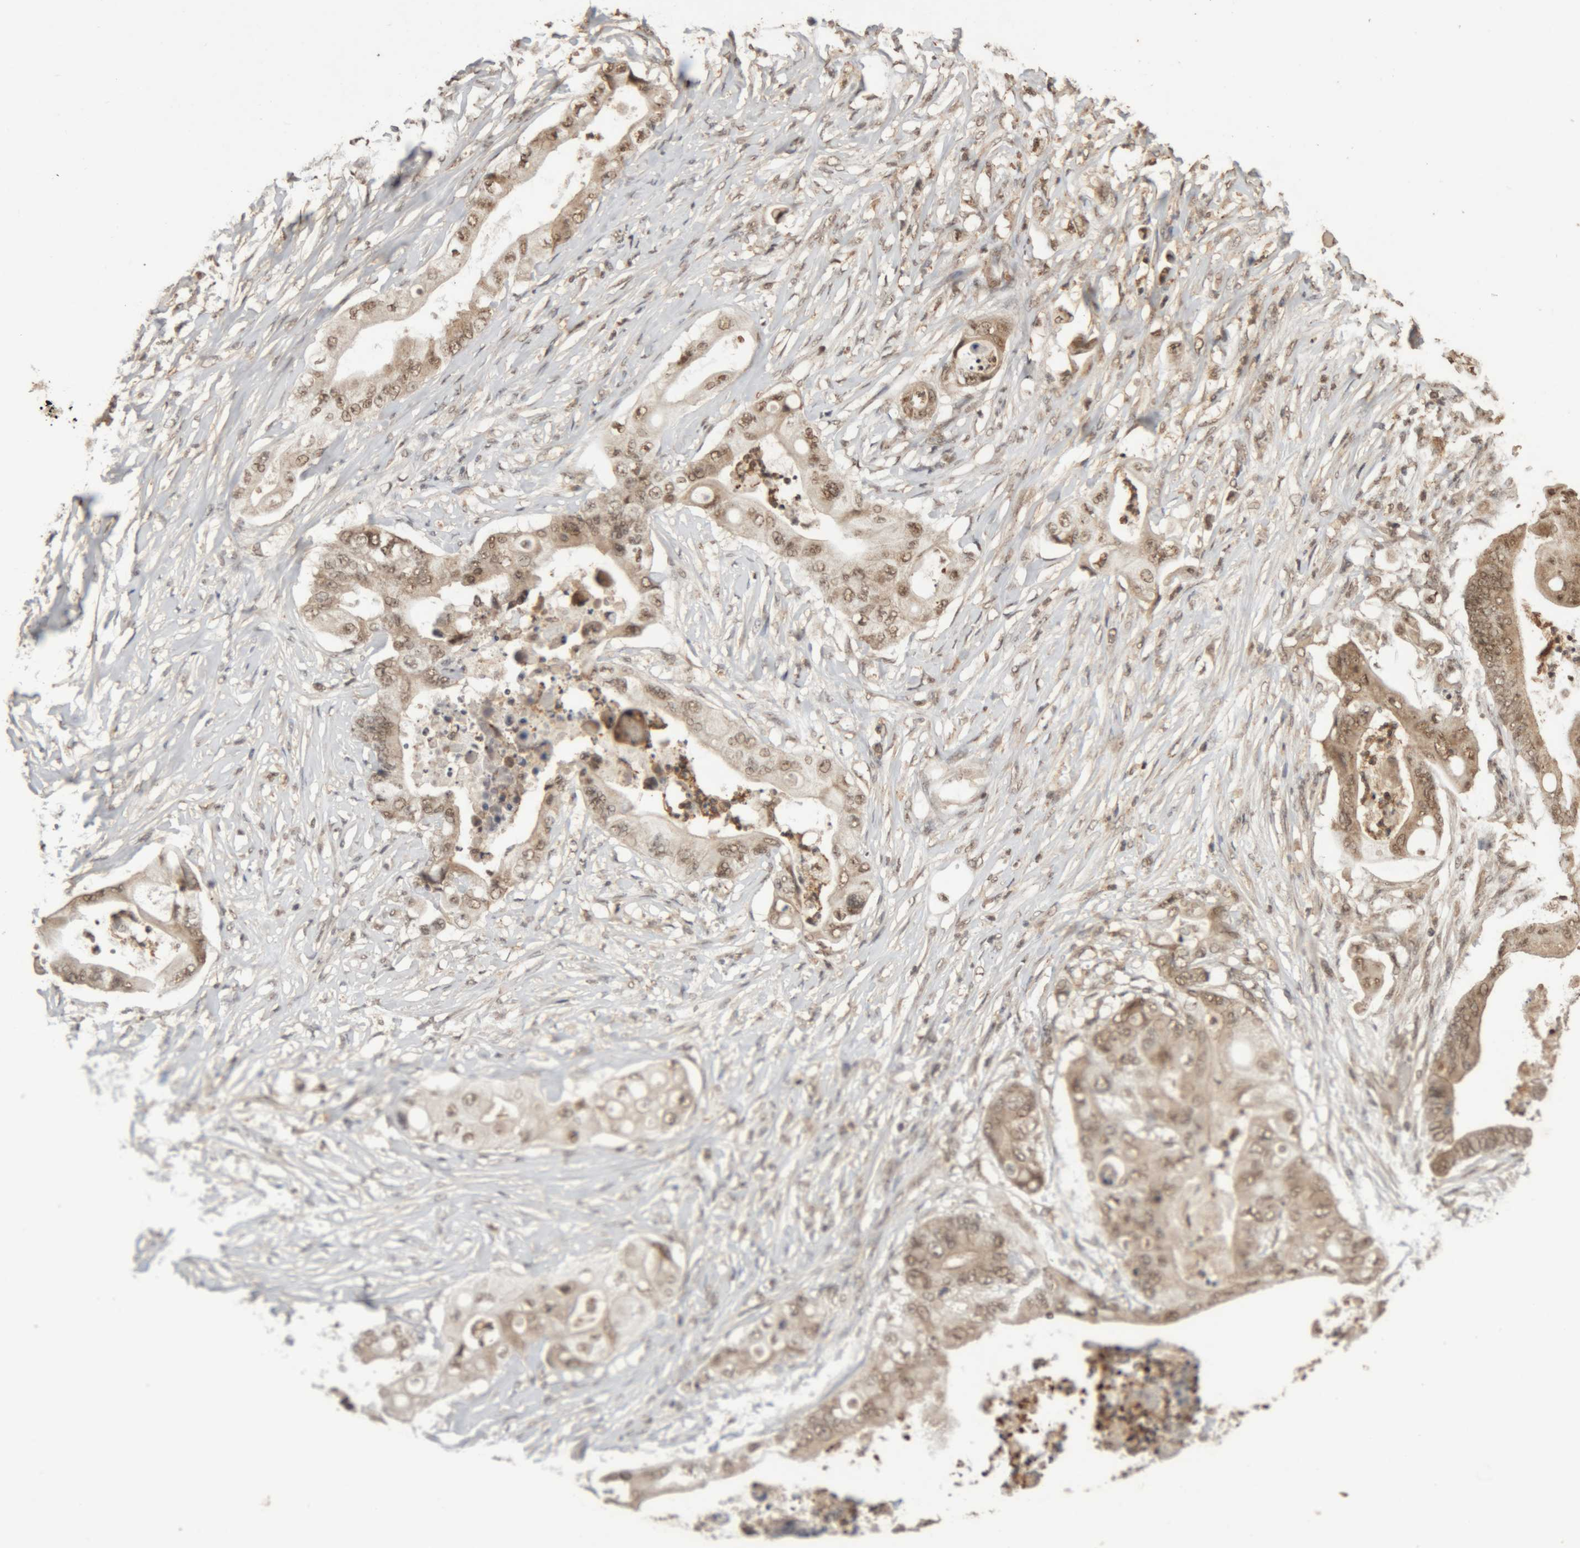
{"staining": {"intensity": "moderate", "quantity": ">75%", "location": "cytoplasmic/membranous,nuclear"}, "tissue": "stomach cancer", "cell_type": "Tumor cells", "image_type": "cancer", "snomed": [{"axis": "morphology", "description": "Adenocarcinoma, NOS"}, {"axis": "topography", "description": "Stomach"}], "caption": "Stomach adenocarcinoma stained with a protein marker demonstrates moderate staining in tumor cells.", "gene": "KEAP1", "patient": {"sex": "female", "age": 73}}